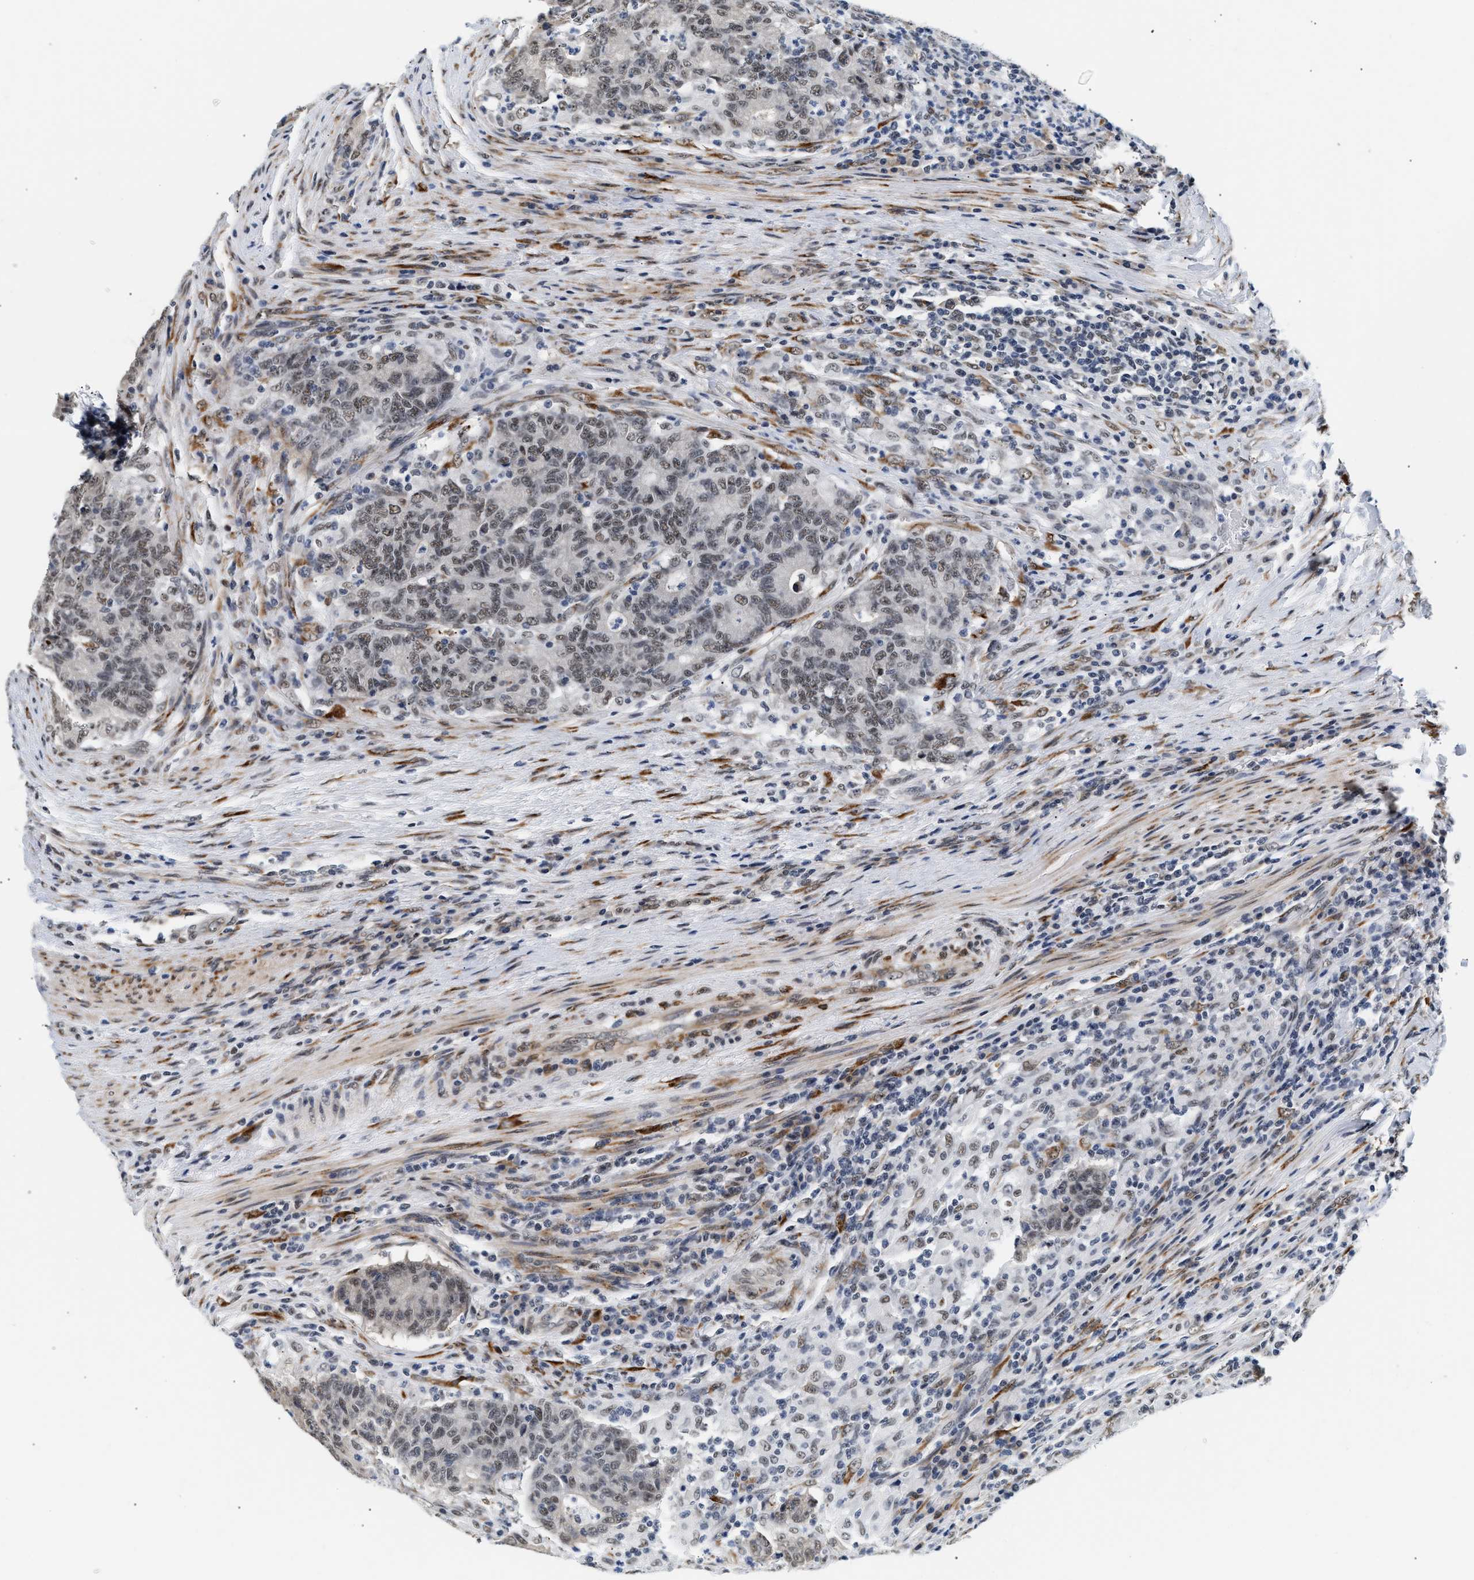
{"staining": {"intensity": "weak", "quantity": ">75%", "location": "nuclear"}, "tissue": "colorectal cancer", "cell_type": "Tumor cells", "image_type": "cancer", "snomed": [{"axis": "morphology", "description": "Normal tissue, NOS"}, {"axis": "morphology", "description": "Adenocarcinoma, NOS"}, {"axis": "topography", "description": "Colon"}], "caption": "Protein staining of adenocarcinoma (colorectal) tissue reveals weak nuclear positivity in about >75% of tumor cells.", "gene": "THOC1", "patient": {"sex": "female", "age": 75}}